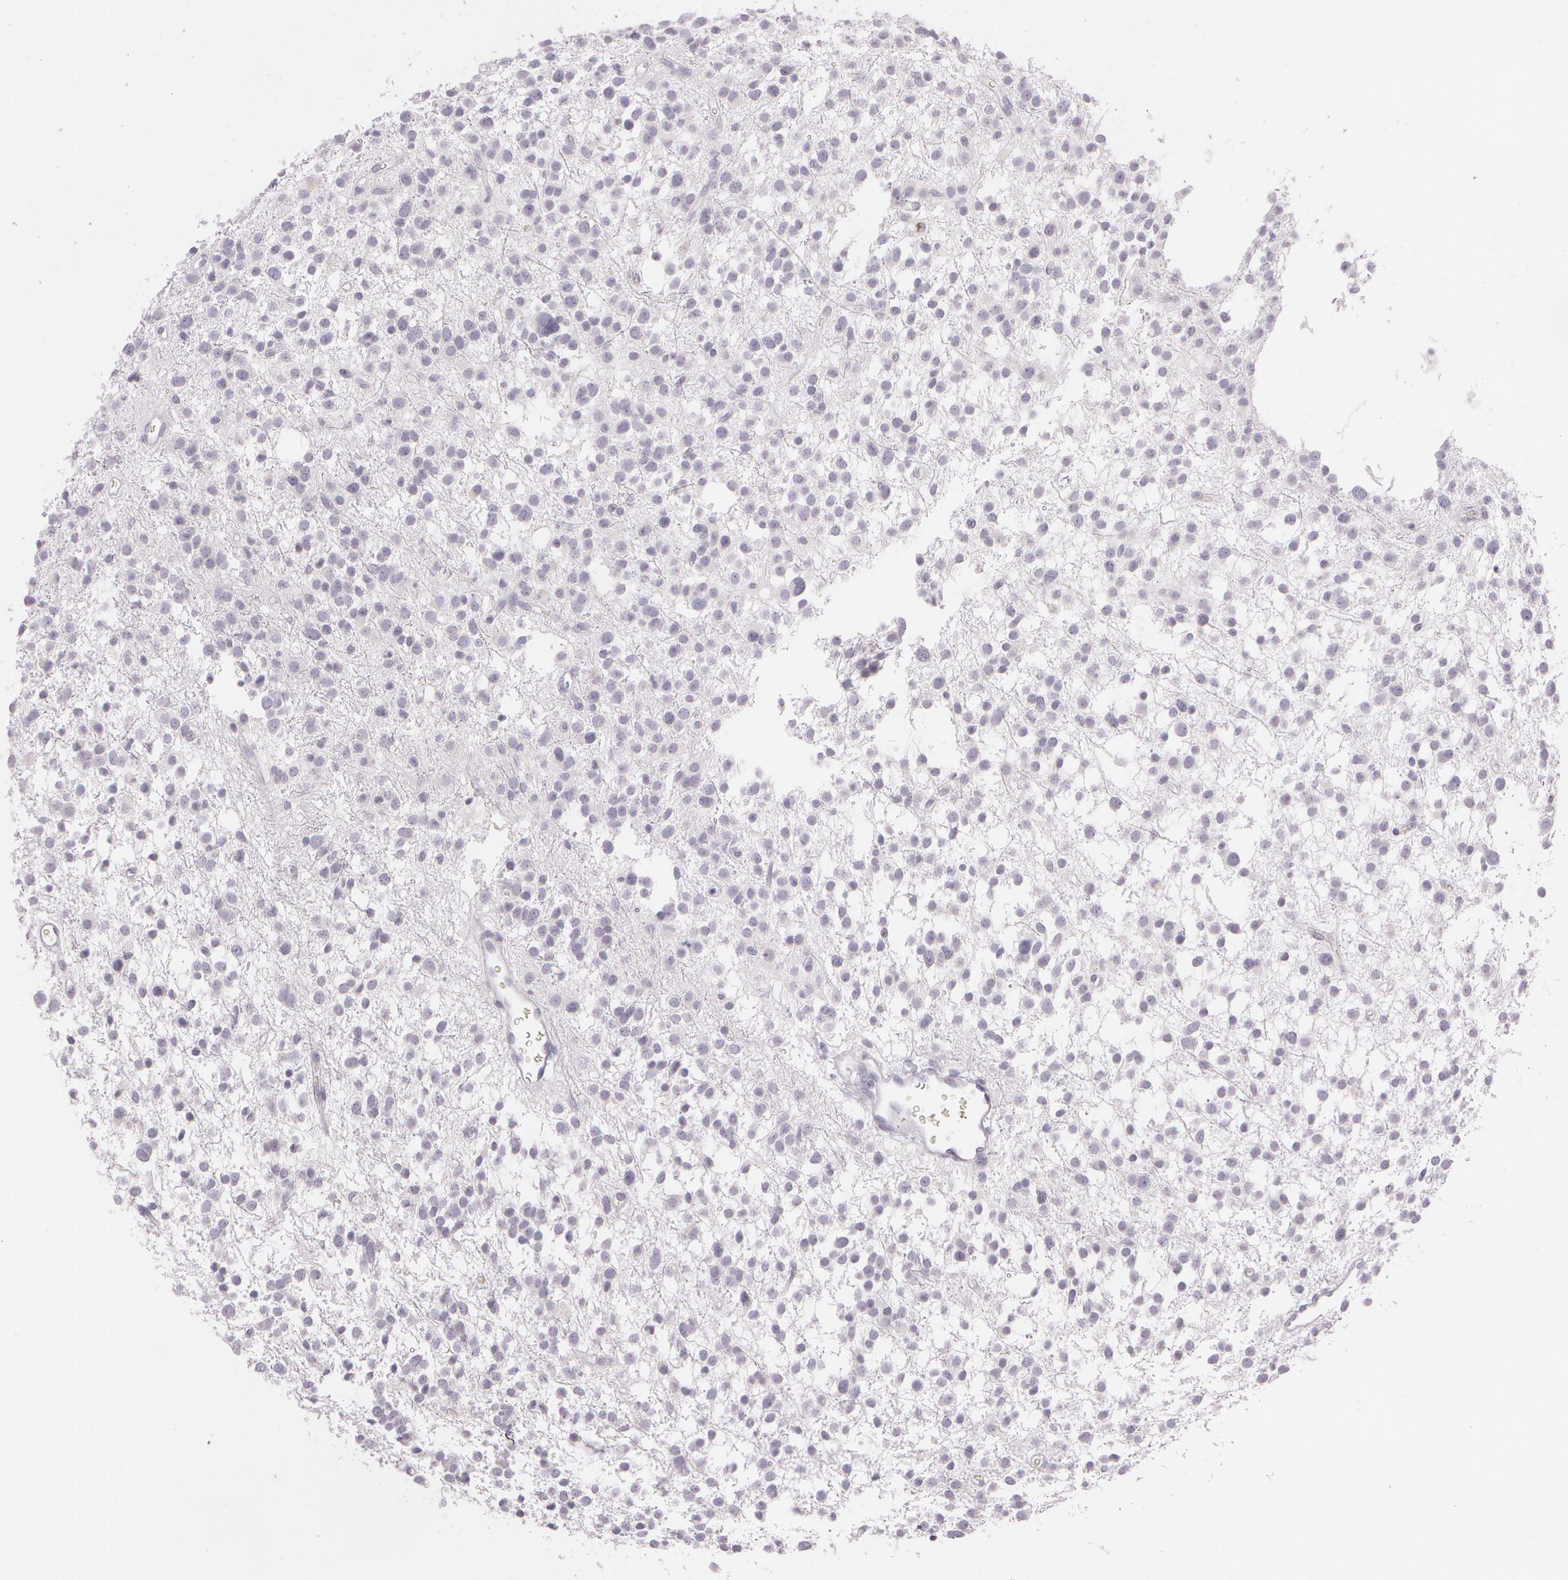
{"staining": {"intensity": "negative", "quantity": "none", "location": "none"}, "tissue": "glioma", "cell_type": "Tumor cells", "image_type": "cancer", "snomed": [{"axis": "morphology", "description": "Glioma, malignant, Low grade"}, {"axis": "topography", "description": "Brain"}], "caption": "Glioma stained for a protein using immunohistochemistry (IHC) shows no staining tumor cells.", "gene": "OTC", "patient": {"sex": "female", "age": 36}}